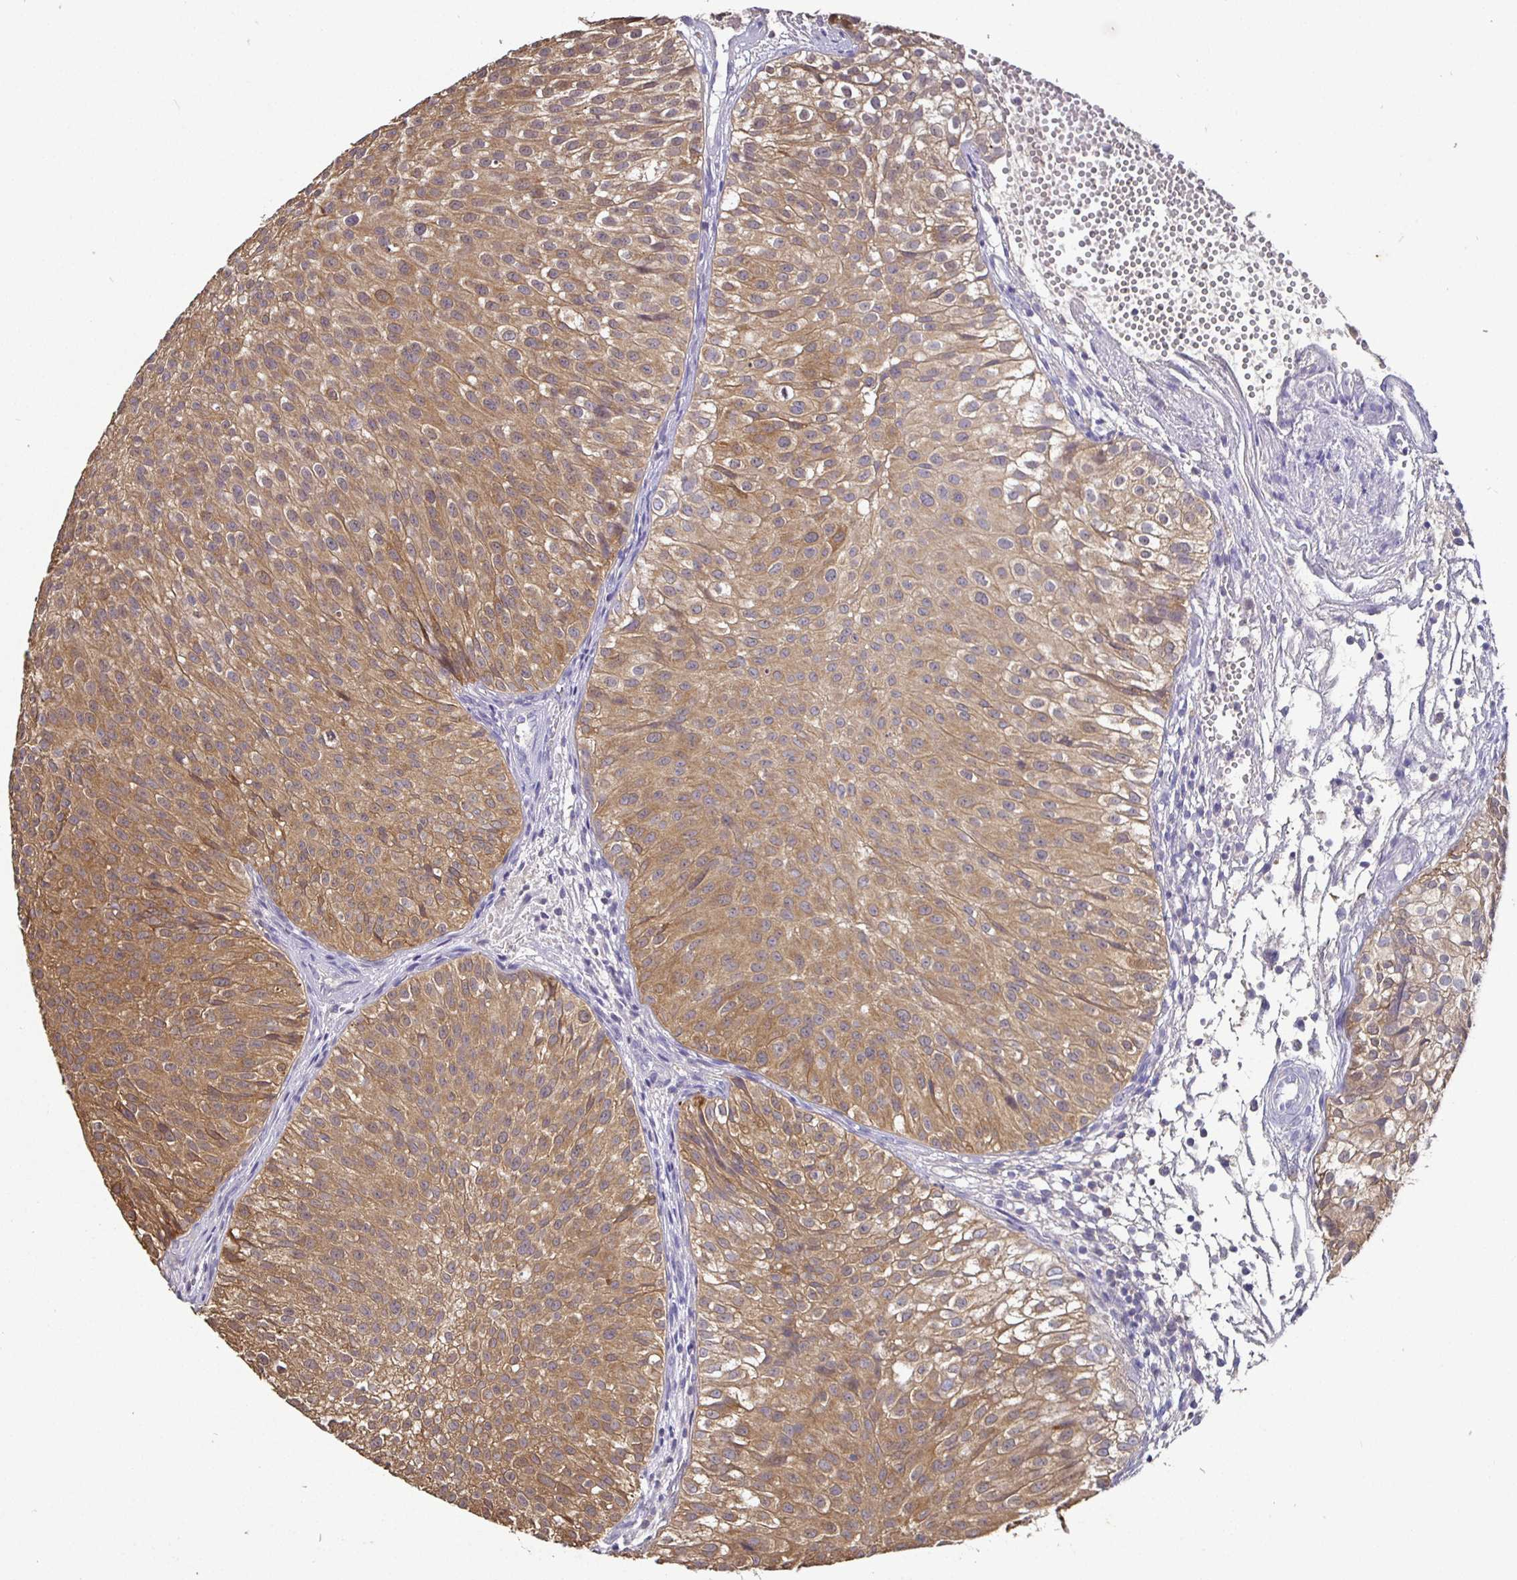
{"staining": {"intensity": "moderate", "quantity": "25%-75%", "location": "cytoplasmic/membranous"}, "tissue": "urothelial cancer", "cell_type": "Tumor cells", "image_type": "cancer", "snomed": [{"axis": "morphology", "description": "Urothelial carcinoma, Low grade"}, {"axis": "topography", "description": "Urinary bladder"}], "caption": "Immunohistochemical staining of urothelial cancer reveals medium levels of moderate cytoplasmic/membranous expression in about 25%-75% of tumor cells. (DAB IHC, brown staining for protein, blue staining for nuclei).", "gene": "SHISA4", "patient": {"sex": "male", "age": 70}}